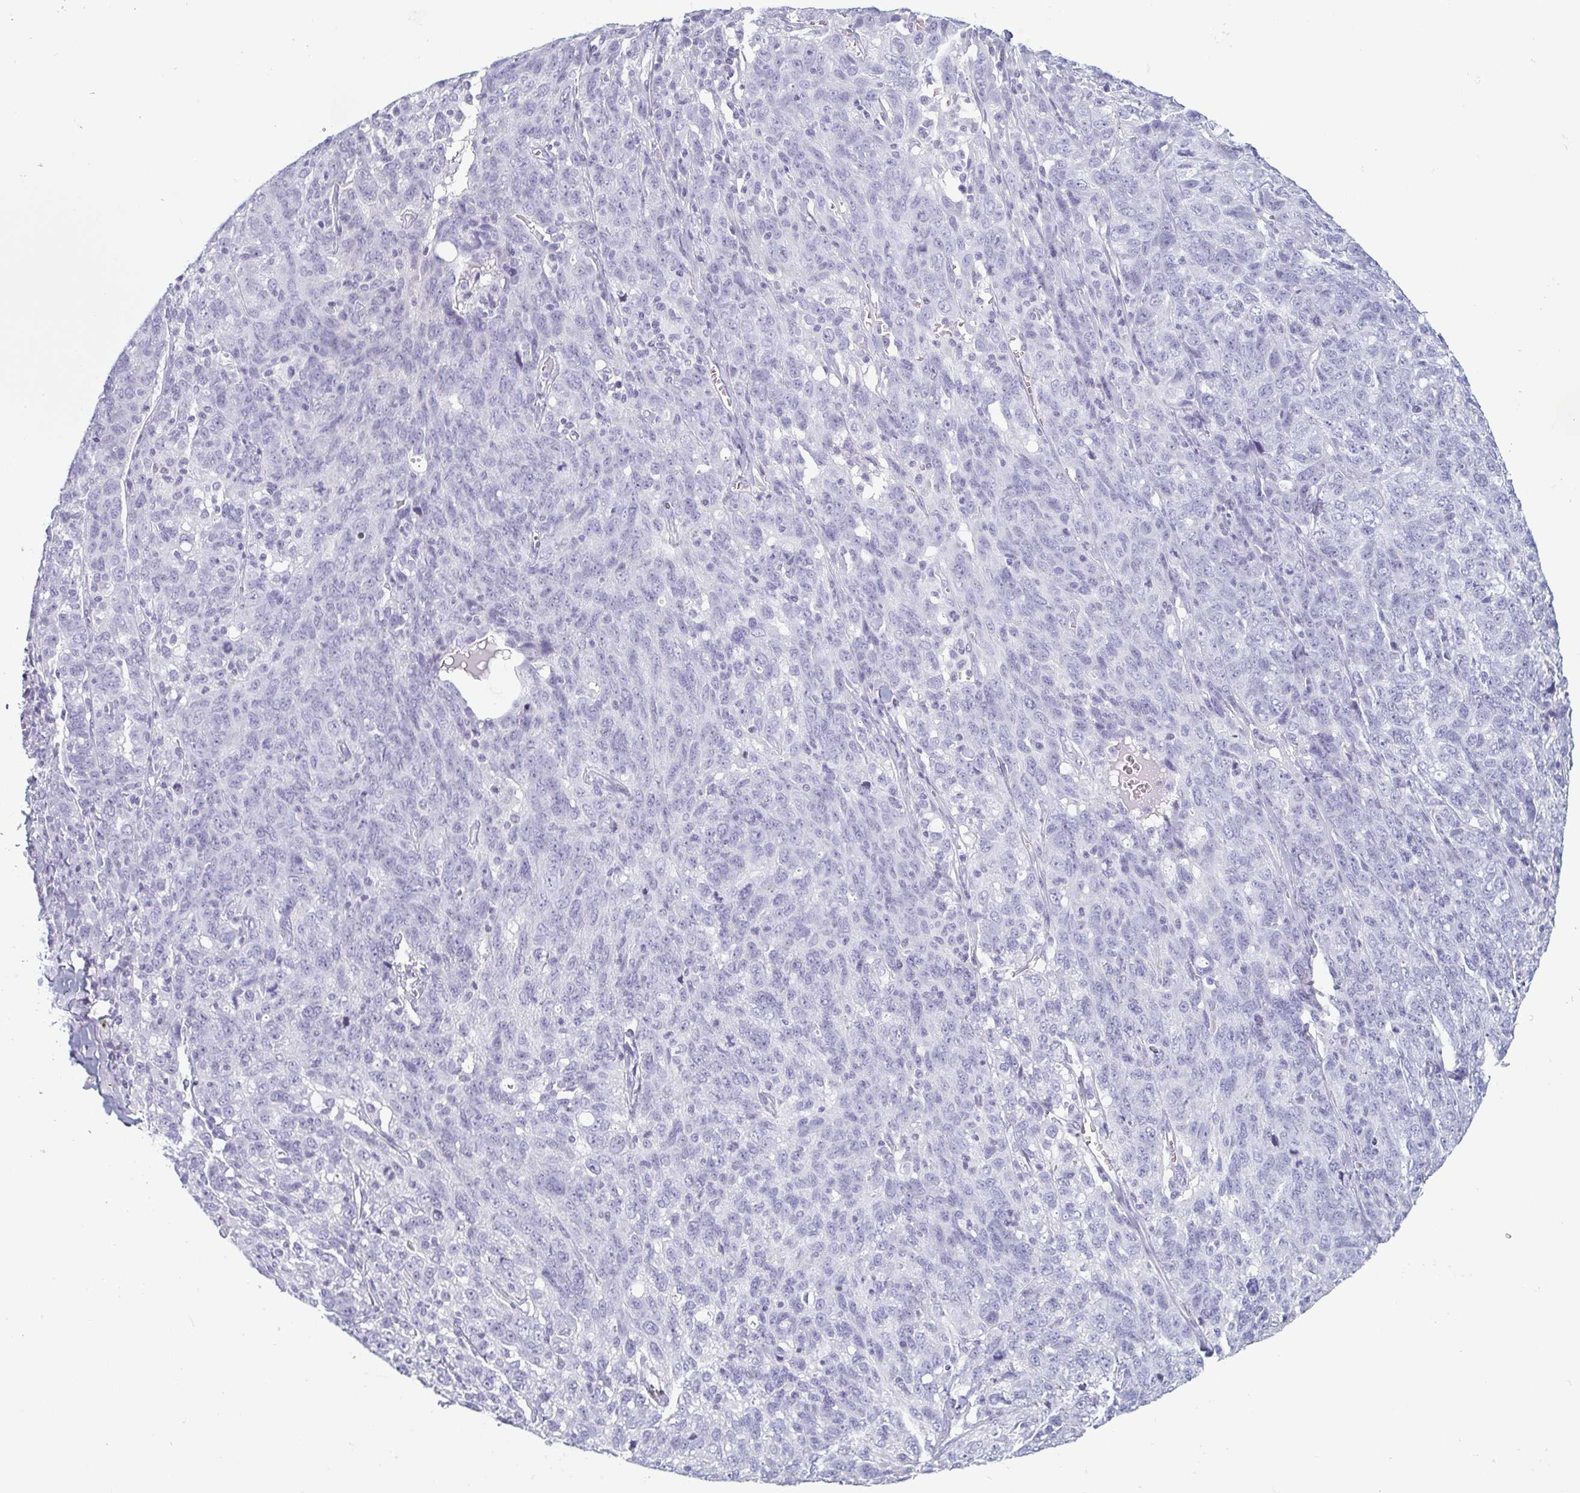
{"staining": {"intensity": "negative", "quantity": "none", "location": "none"}, "tissue": "ovarian cancer", "cell_type": "Tumor cells", "image_type": "cancer", "snomed": [{"axis": "morphology", "description": "Cystadenocarcinoma, serous, NOS"}, {"axis": "topography", "description": "Ovary"}], "caption": "This histopathology image is of ovarian cancer stained with immunohistochemistry to label a protein in brown with the nuclei are counter-stained blue. There is no positivity in tumor cells.", "gene": "KRT78", "patient": {"sex": "female", "age": 71}}